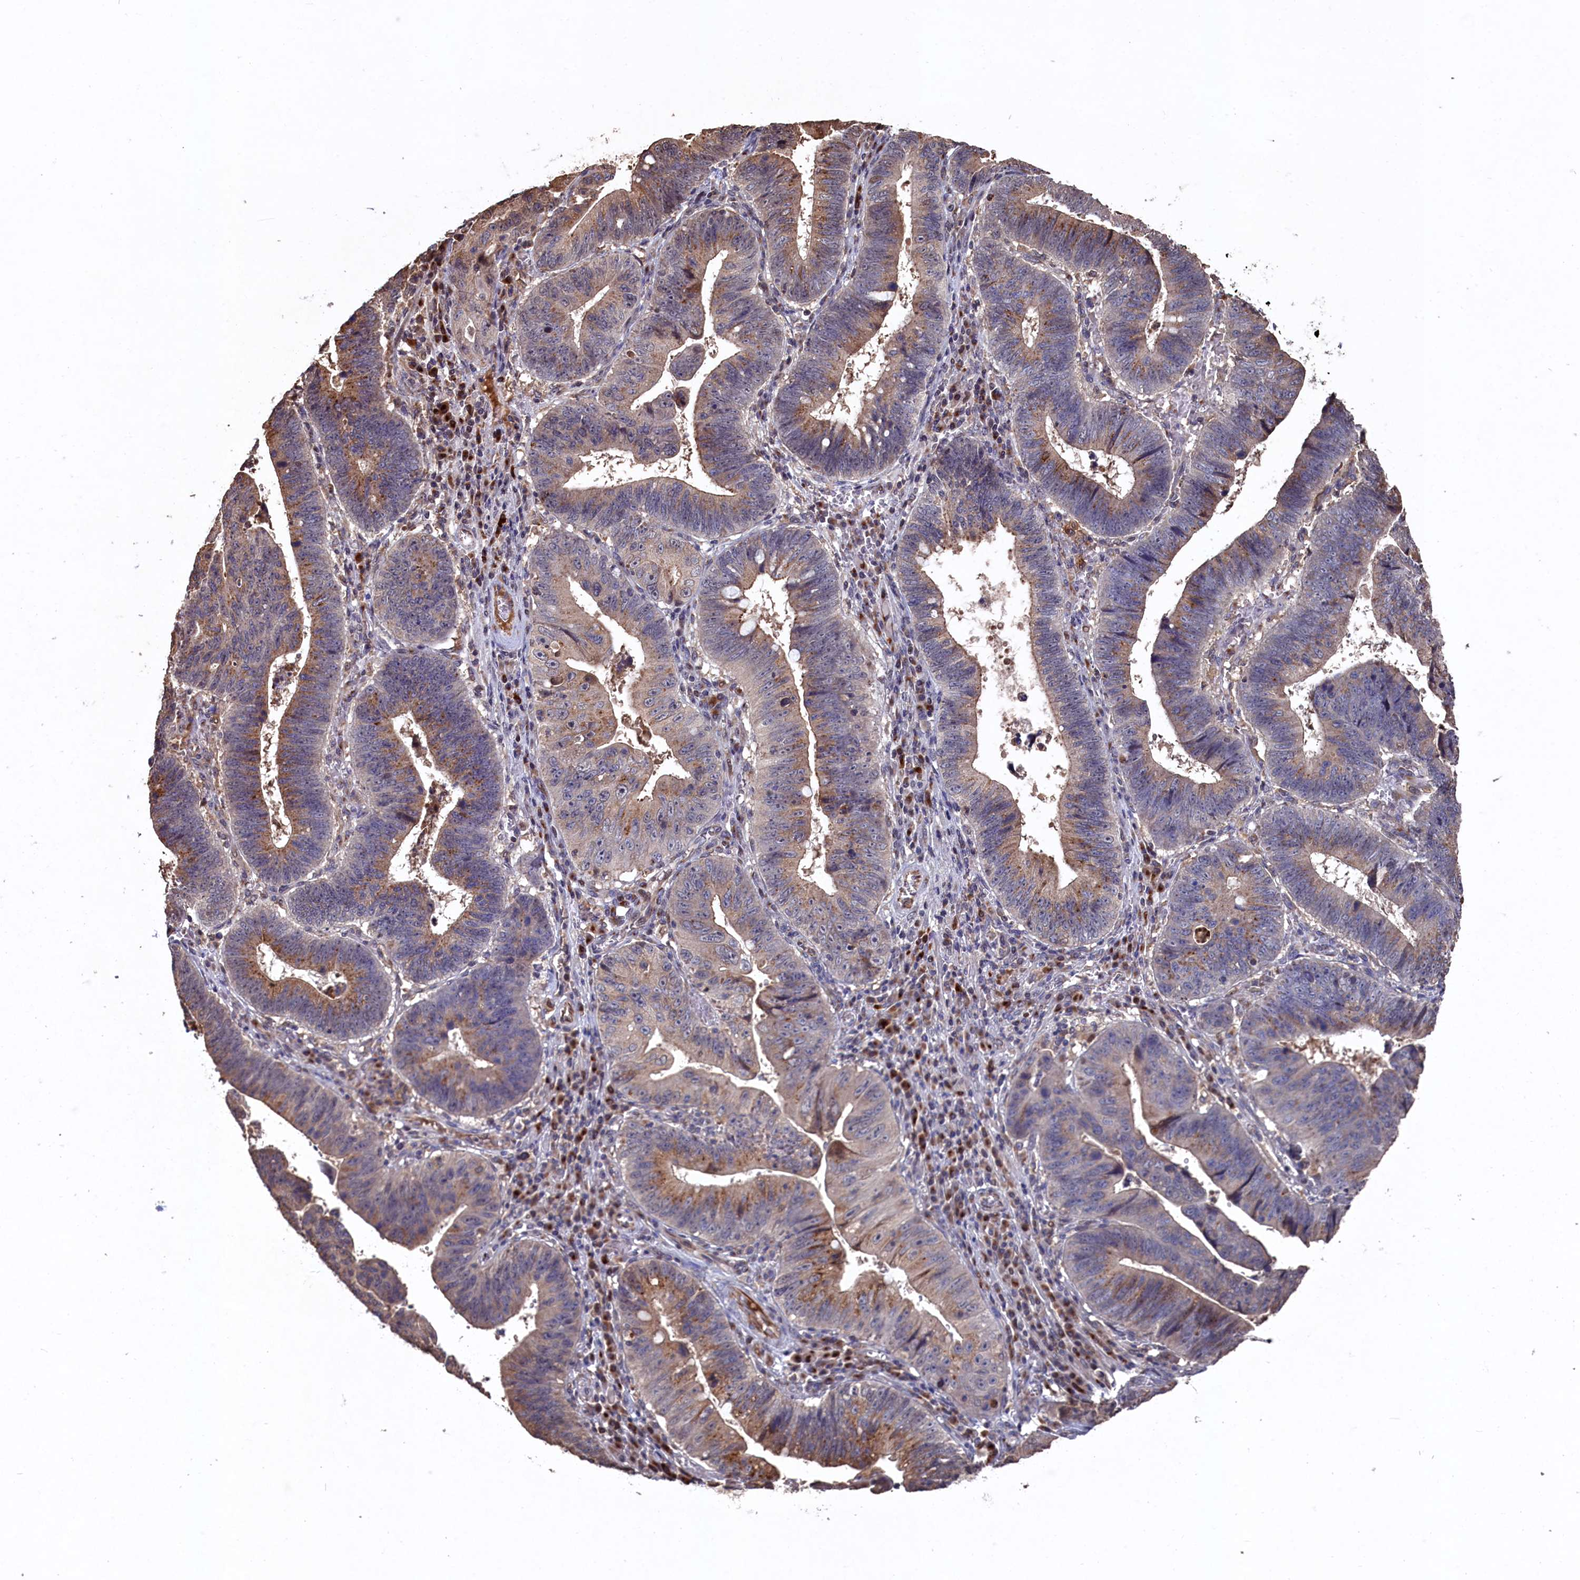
{"staining": {"intensity": "moderate", "quantity": "25%-75%", "location": "cytoplasmic/membranous"}, "tissue": "stomach cancer", "cell_type": "Tumor cells", "image_type": "cancer", "snomed": [{"axis": "morphology", "description": "Adenocarcinoma, NOS"}, {"axis": "topography", "description": "Stomach"}], "caption": "An immunohistochemistry (IHC) image of neoplastic tissue is shown. Protein staining in brown labels moderate cytoplasmic/membranous positivity in adenocarcinoma (stomach) within tumor cells.", "gene": "NAA60", "patient": {"sex": "male", "age": 59}}